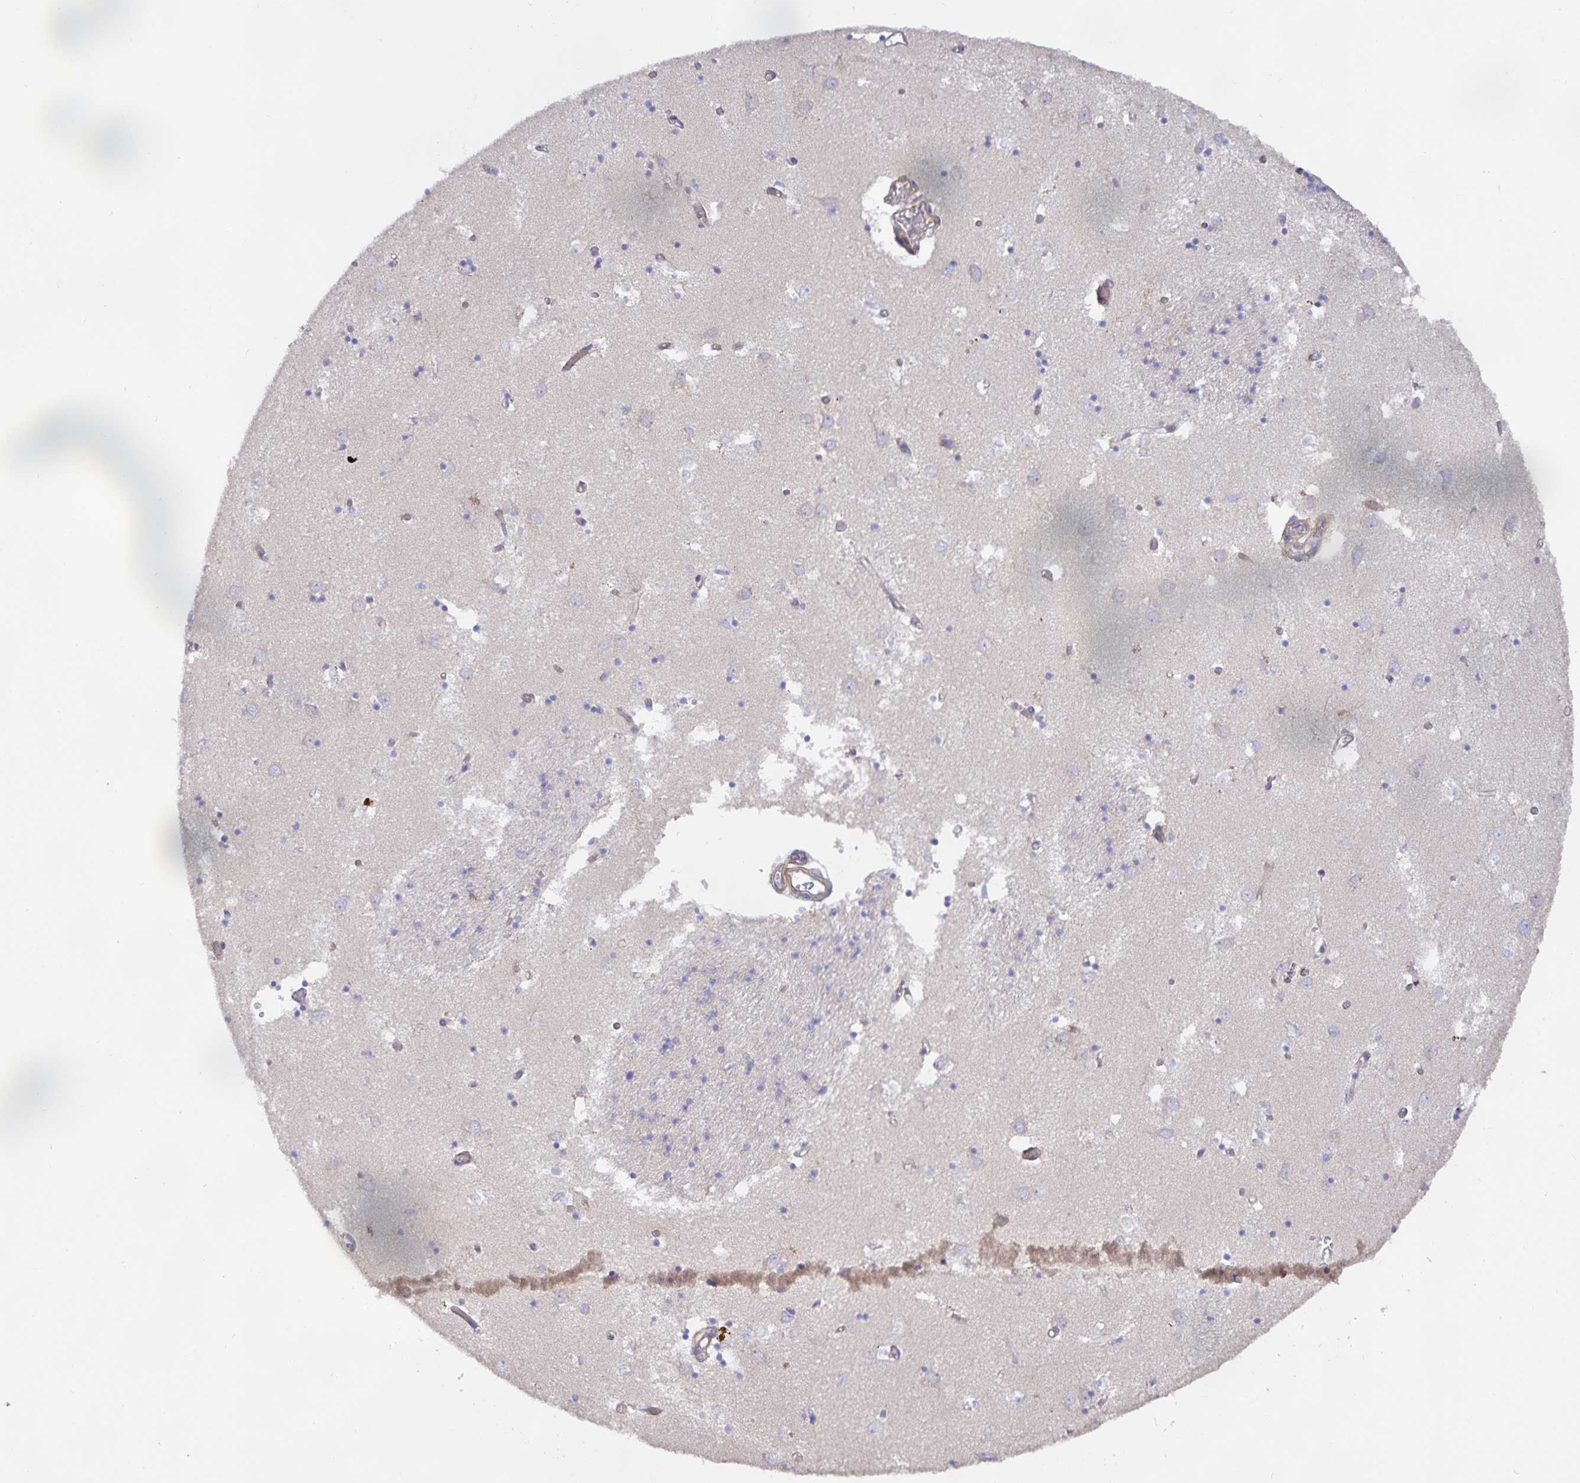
{"staining": {"intensity": "negative", "quantity": "none", "location": "none"}, "tissue": "caudate", "cell_type": "Glial cells", "image_type": "normal", "snomed": [{"axis": "morphology", "description": "Normal tissue, NOS"}, {"axis": "topography", "description": "Lateral ventricle wall"}], "caption": "Immunohistochemistry (IHC) micrograph of benign caudate stained for a protein (brown), which exhibits no positivity in glial cells. The staining was performed using DAB to visualize the protein expression in brown, while the nuclei were stained in blue with hematoxylin (Magnification: 20x).", "gene": "METTL22", "patient": {"sex": "male", "age": 70}}